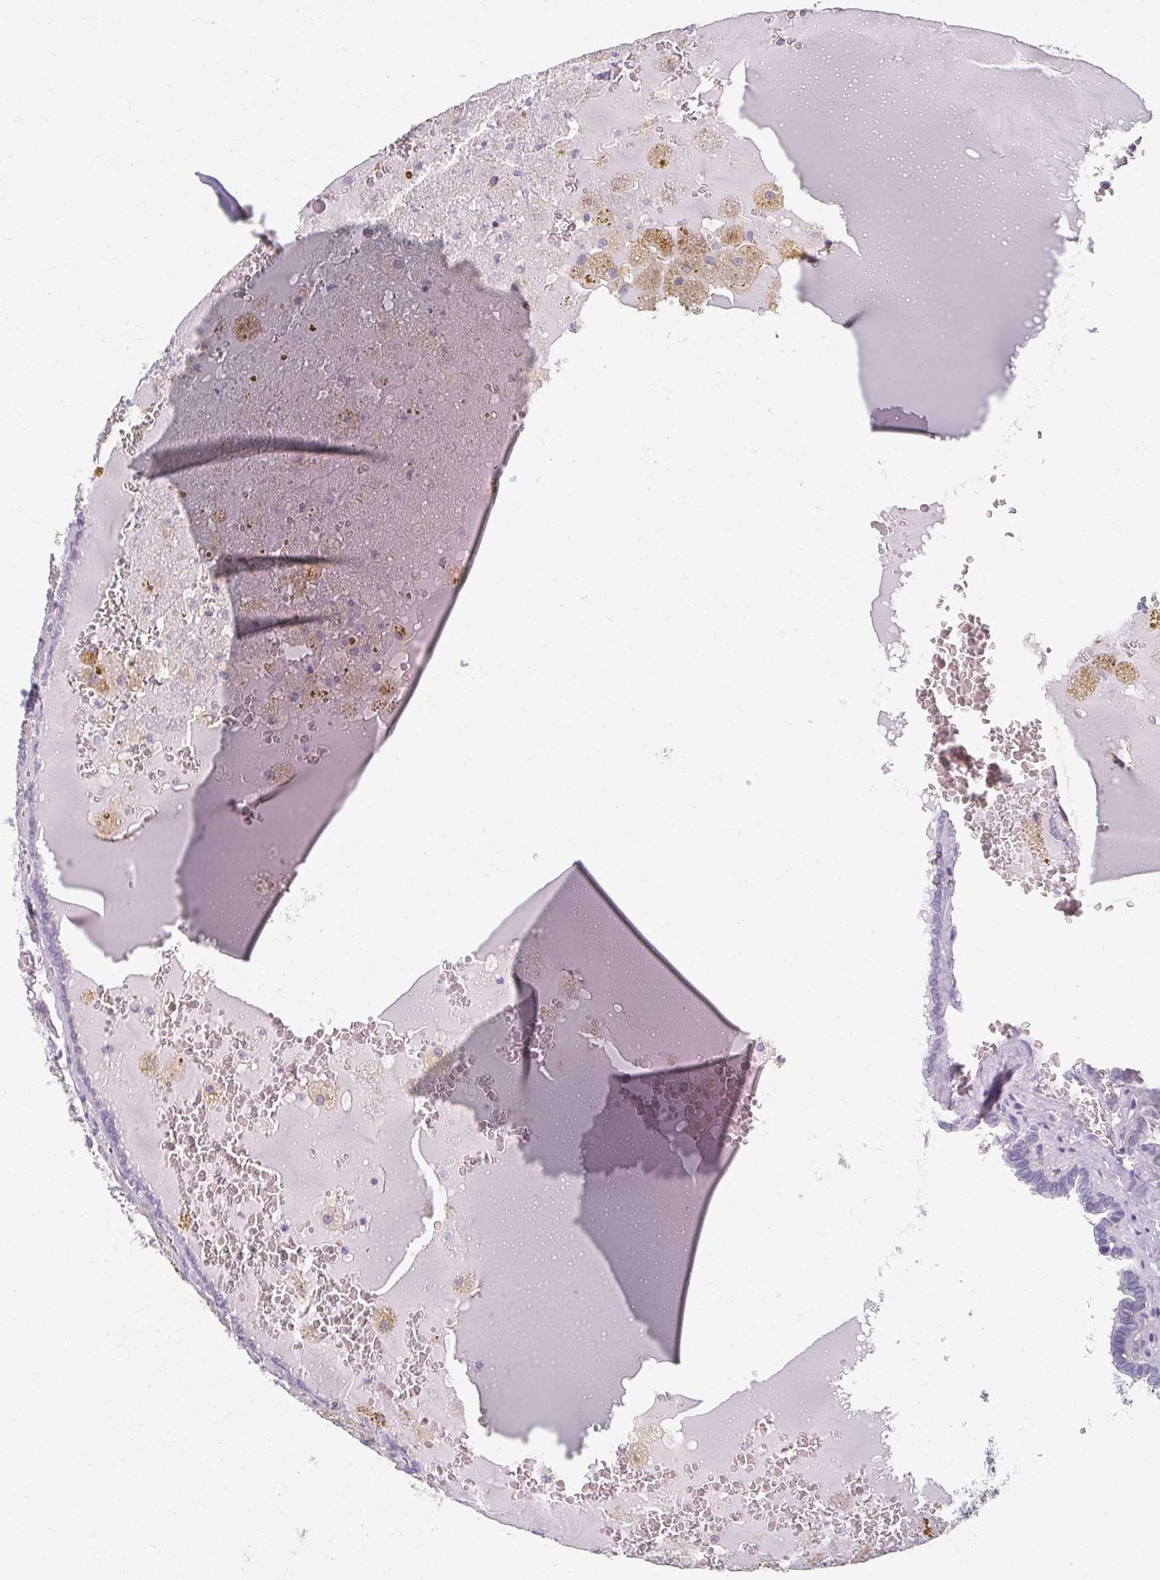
{"staining": {"intensity": "negative", "quantity": "none", "location": "none"}, "tissue": "thyroid cancer", "cell_type": "Tumor cells", "image_type": "cancer", "snomed": [{"axis": "morphology", "description": "Papillary adenocarcinoma, NOS"}, {"axis": "topography", "description": "Thyroid gland"}], "caption": "A histopathology image of thyroid cancer stained for a protein displays no brown staining in tumor cells. (DAB (3,3'-diaminobenzidine) immunohistochemistry (IHC) with hematoxylin counter stain).", "gene": "CAMKV", "patient": {"sex": "female", "age": 39}}